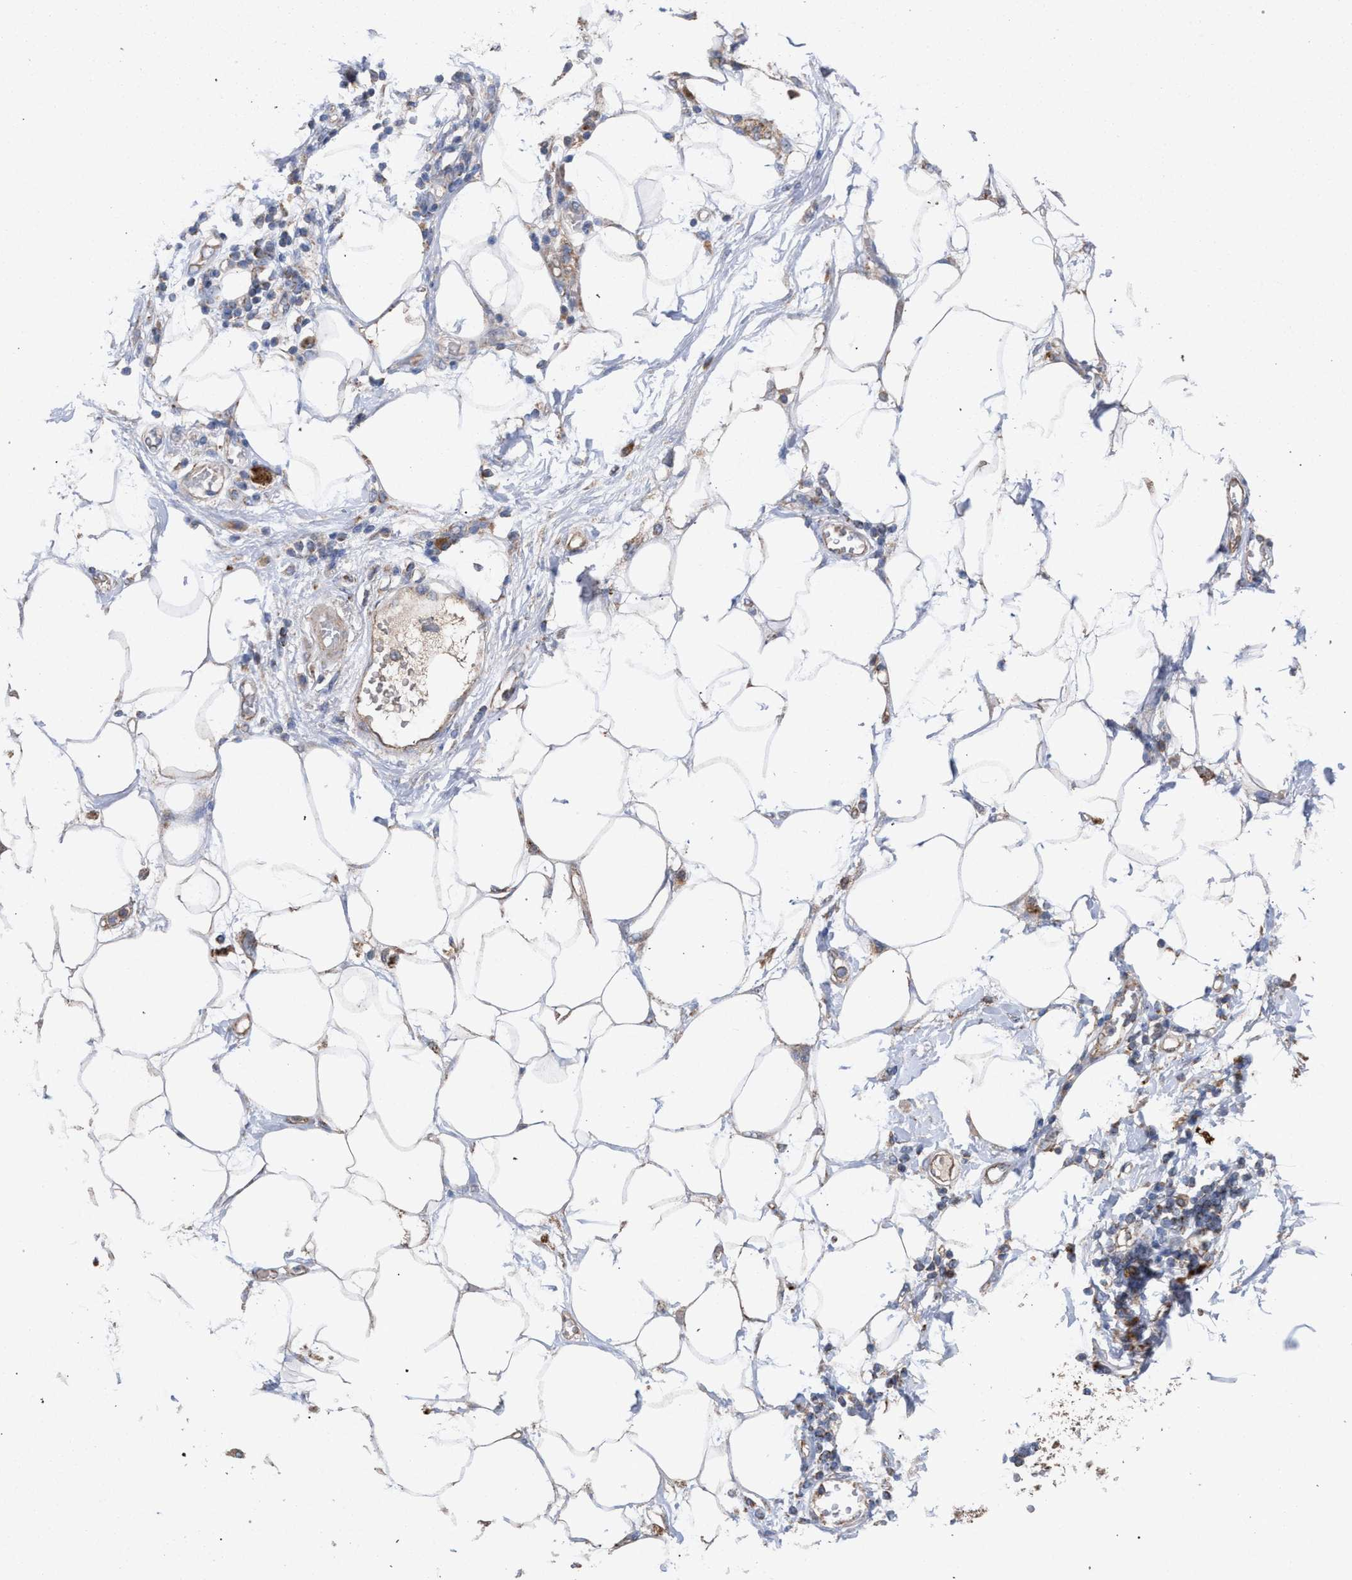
{"staining": {"intensity": "negative", "quantity": "none", "location": "none"}, "tissue": "adipose tissue", "cell_type": "Adipocytes", "image_type": "normal", "snomed": [{"axis": "morphology", "description": "Normal tissue, NOS"}, {"axis": "morphology", "description": "Adenocarcinoma, NOS"}, {"axis": "topography", "description": "Duodenum"}, {"axis": "topography", "description": "Peripheral nerve tissue"}], "caption": "Micrograph shows no protein staining in adipocytes of benign adipose tissue.", "gene": "BCL2L12", "patient": {"sex": "female", "age": 60}}